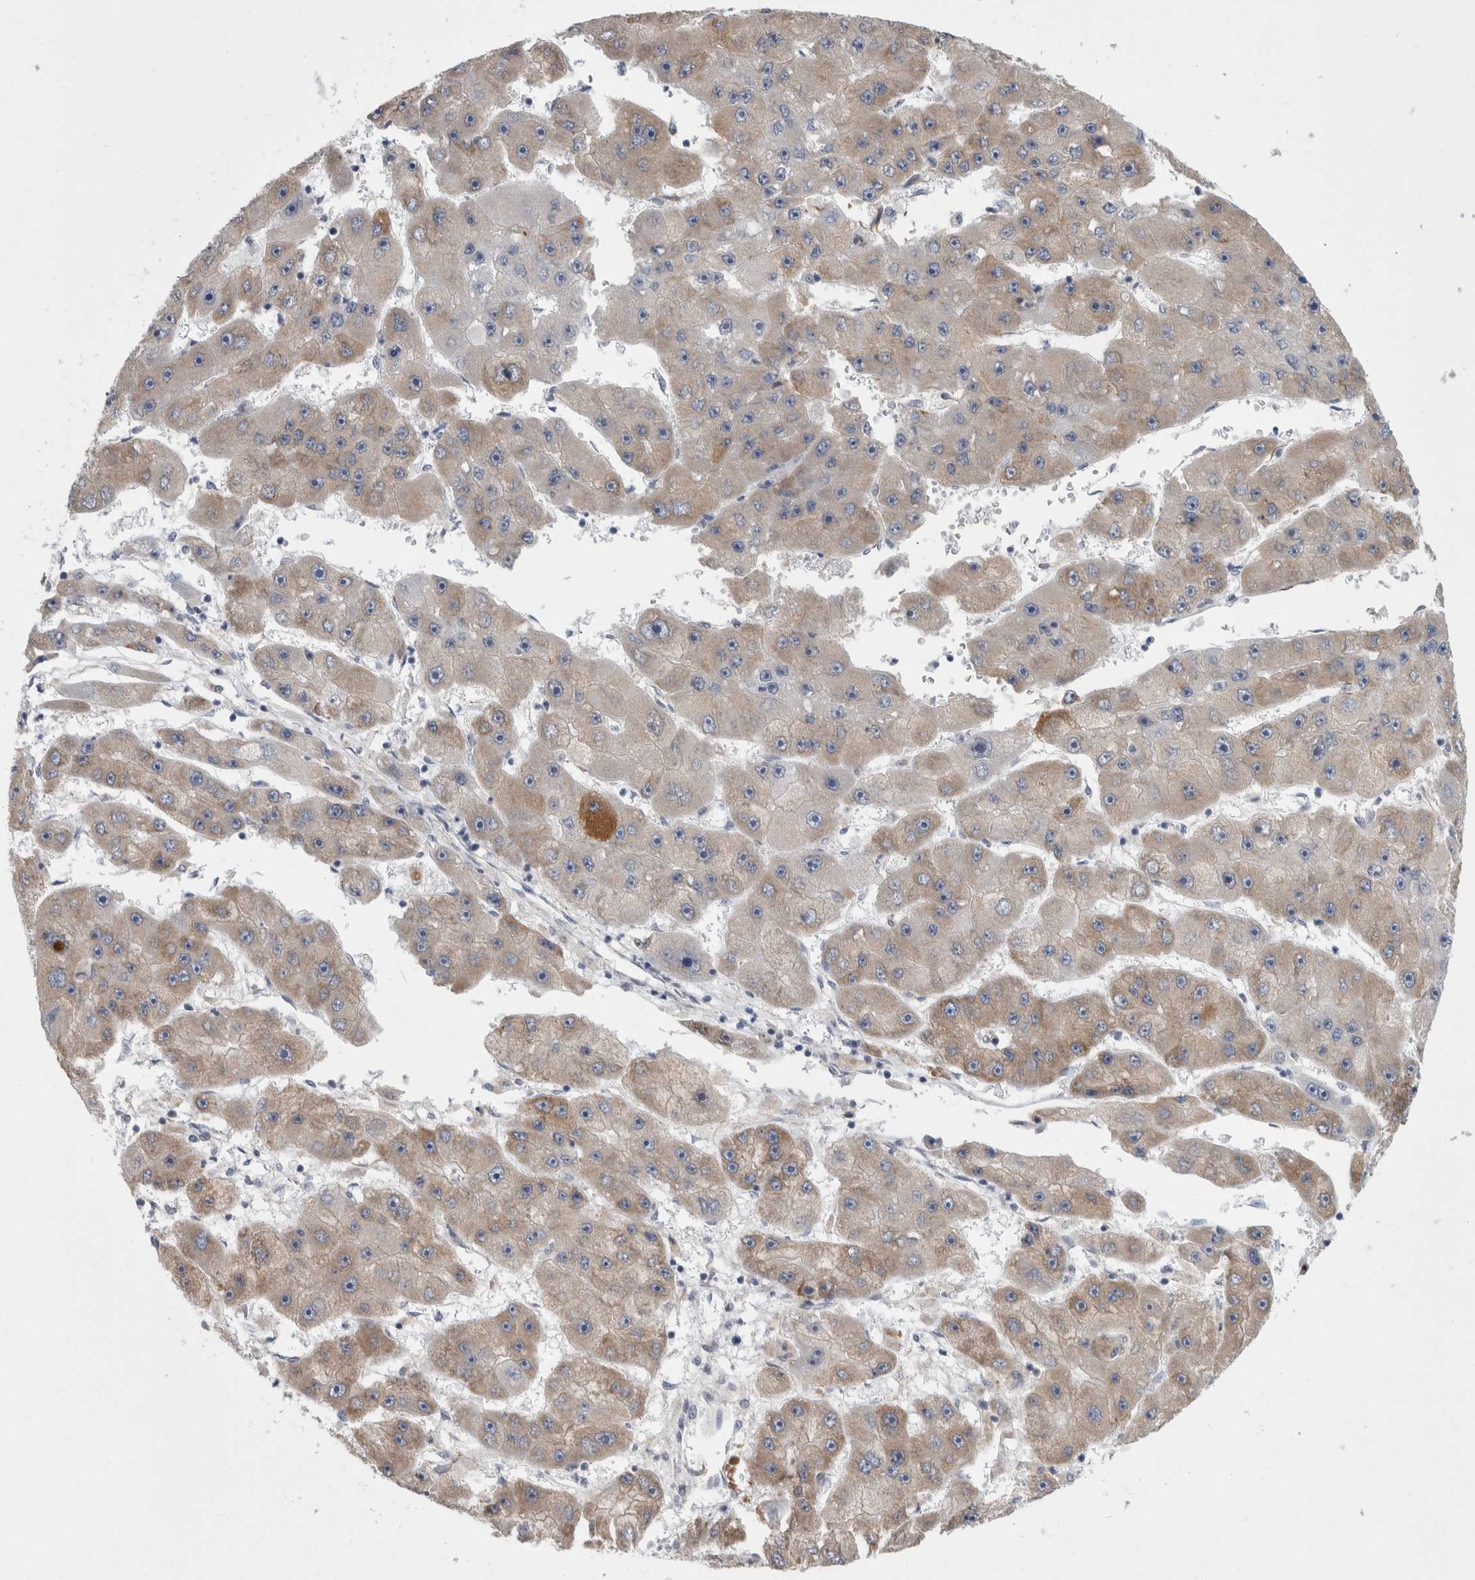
{"staining": {"intensity": "moderate", "quantity": "<25%", "location": "cytoplasmic/membranous"}, "tissue": "liver cancer", "cell_type": "Tumor cells", "image_type": "cancer", "snomed": [{"axis": "morphology", "description": "Carcinoma, Hepatocellular, NOS"}, {"axis": "topography", "description": "Liver"}], "caption": "A brown stain highlights moderate cytoplasmic/membranous positivity of a protein in human liver cancer tumor cells.", "gene": "FAM83H", "patient": {"sex": "female", "age": 61}}